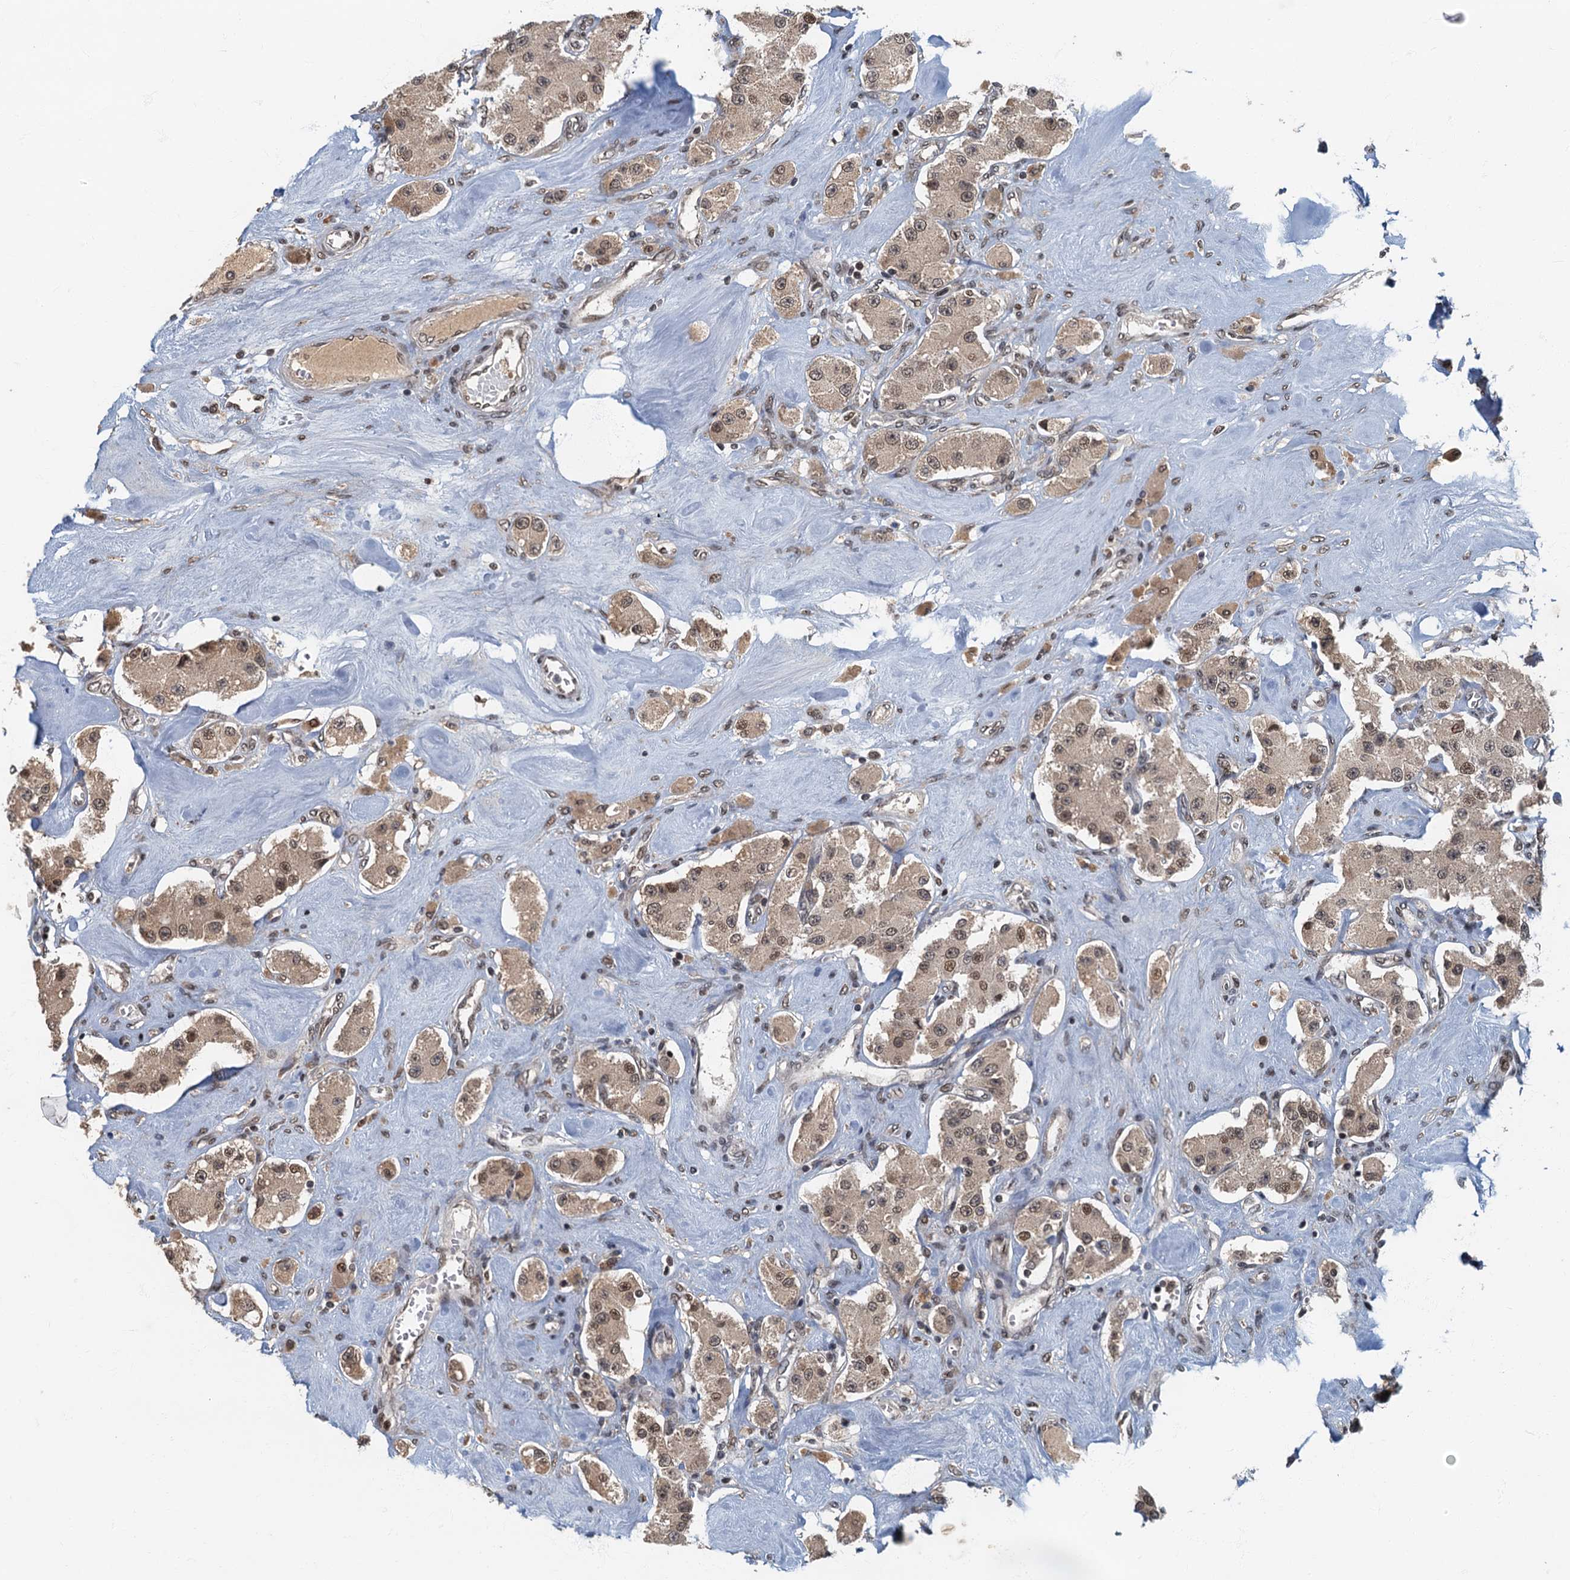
{"staining": {"intensity": "weak", "quantity": ">75%", "location": "nuclear"}, "tissue": "carcinoid", "cell_type": "Tumor cells", "image_type": "cancer", "snomed": [{"axis": "morphology", "description": "Carcinoid, malignant, NOS"}, {"axis": "topography", "description": "Pancreas"}], "caption": "A photomicrograph showing weak nuclear expression in approximately >75% of tumor cells in malignant carcinoid, as visualized by brown immunohistochemical staining.", "gene": "CKAP2L", "patient": {"sex": "male", "age": 41}}